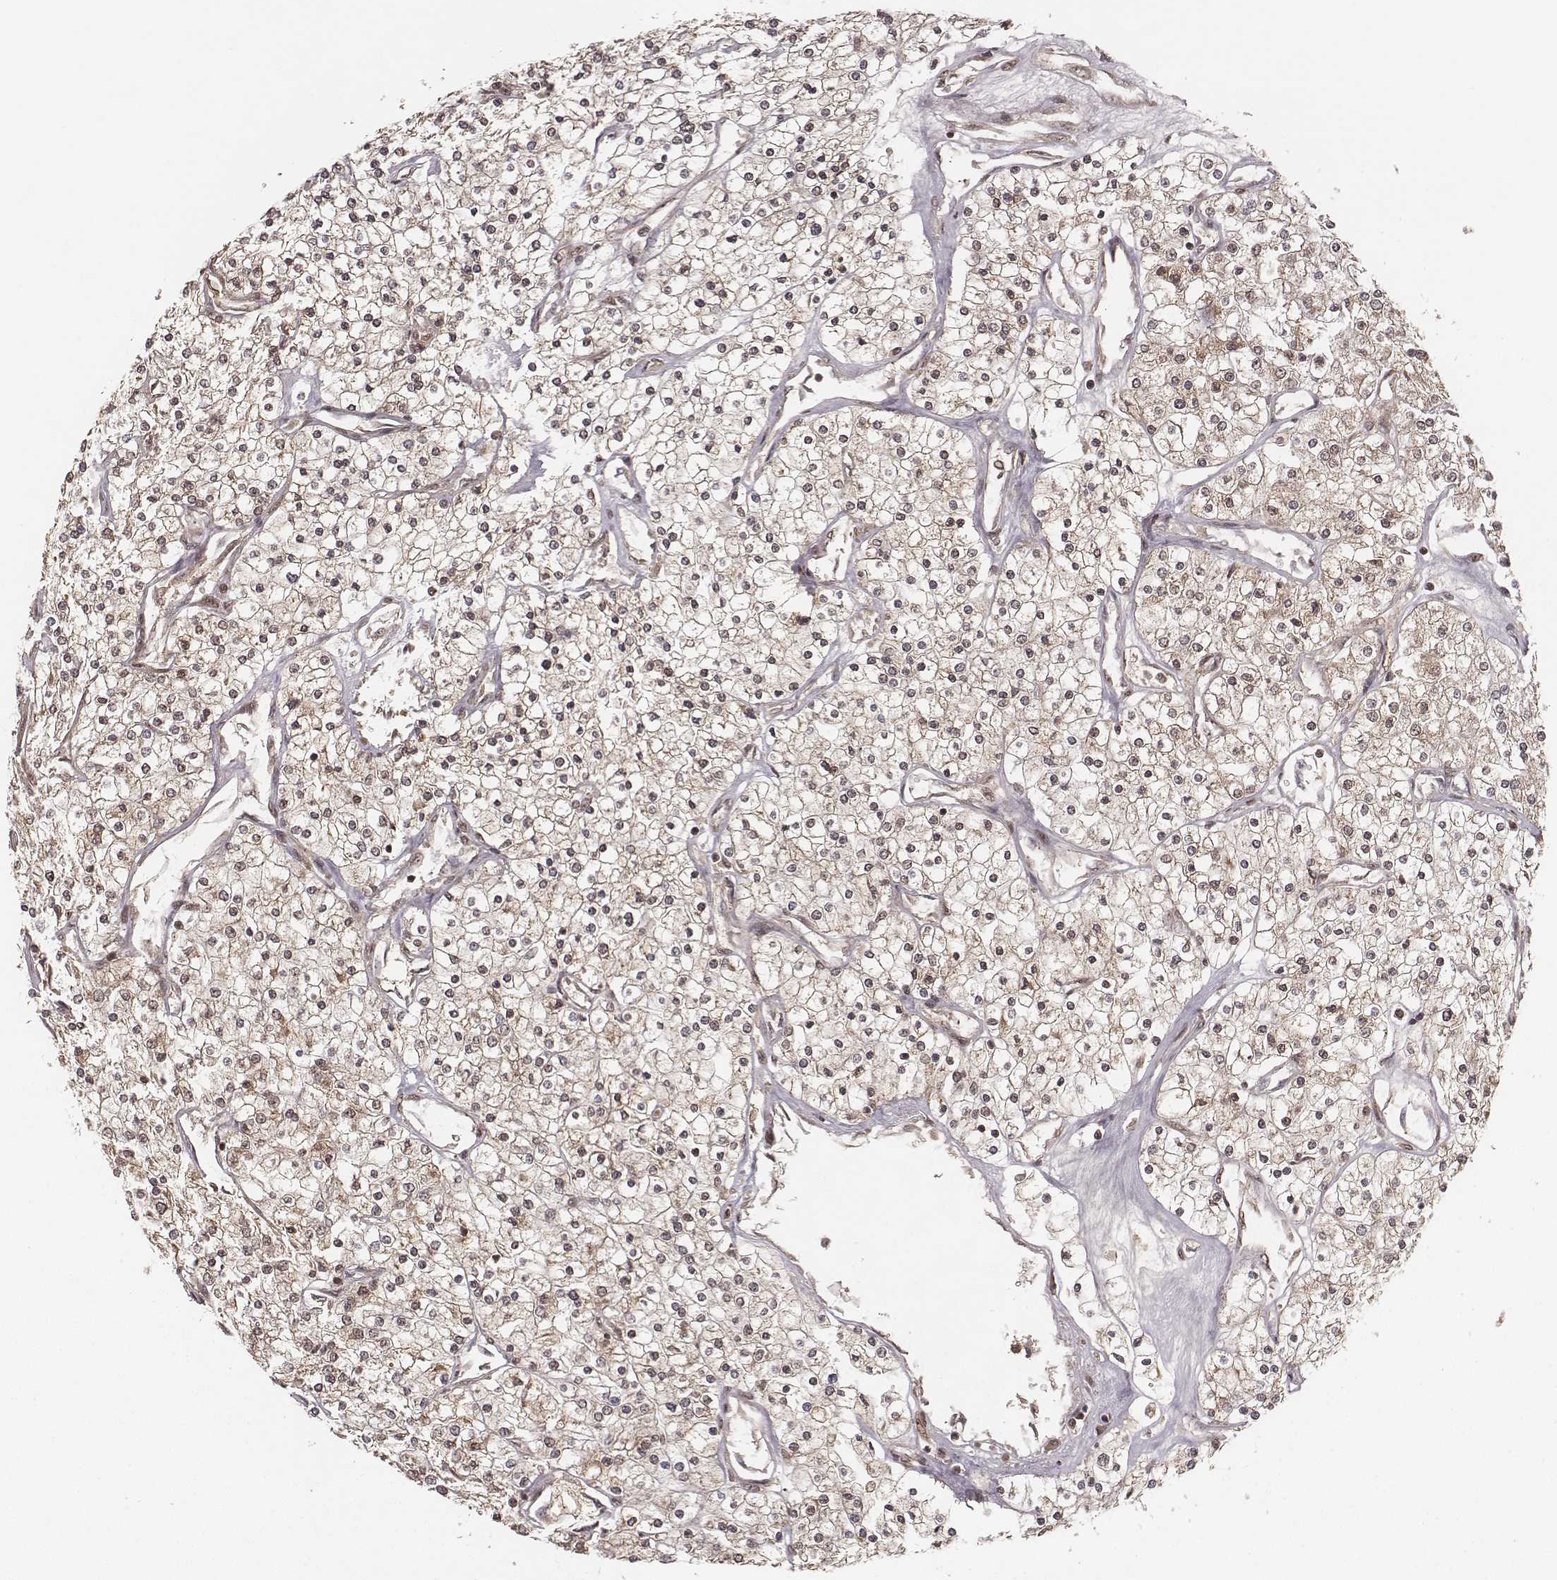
{"staining": {"intensity": "moderate", "quantity": "<25%", "location": "nuclear"}, "tissue": "renal cancer", "cell_type": "Tumor cells", "image_type": "cancer", "snomed": [{"axis": "morphology", "description": "Adenocarcinoma, NOS"}, {"axis": "topography", "description": "Kidney"}], "caption": "About <25% of tumor cells in human renal adenocarcinoma demonstrate moderate nuclear protein staining as visualized by brown immunohistochemical staining.", "gene": "NFX1", "patient": {"sex": "male", "age": 80}}